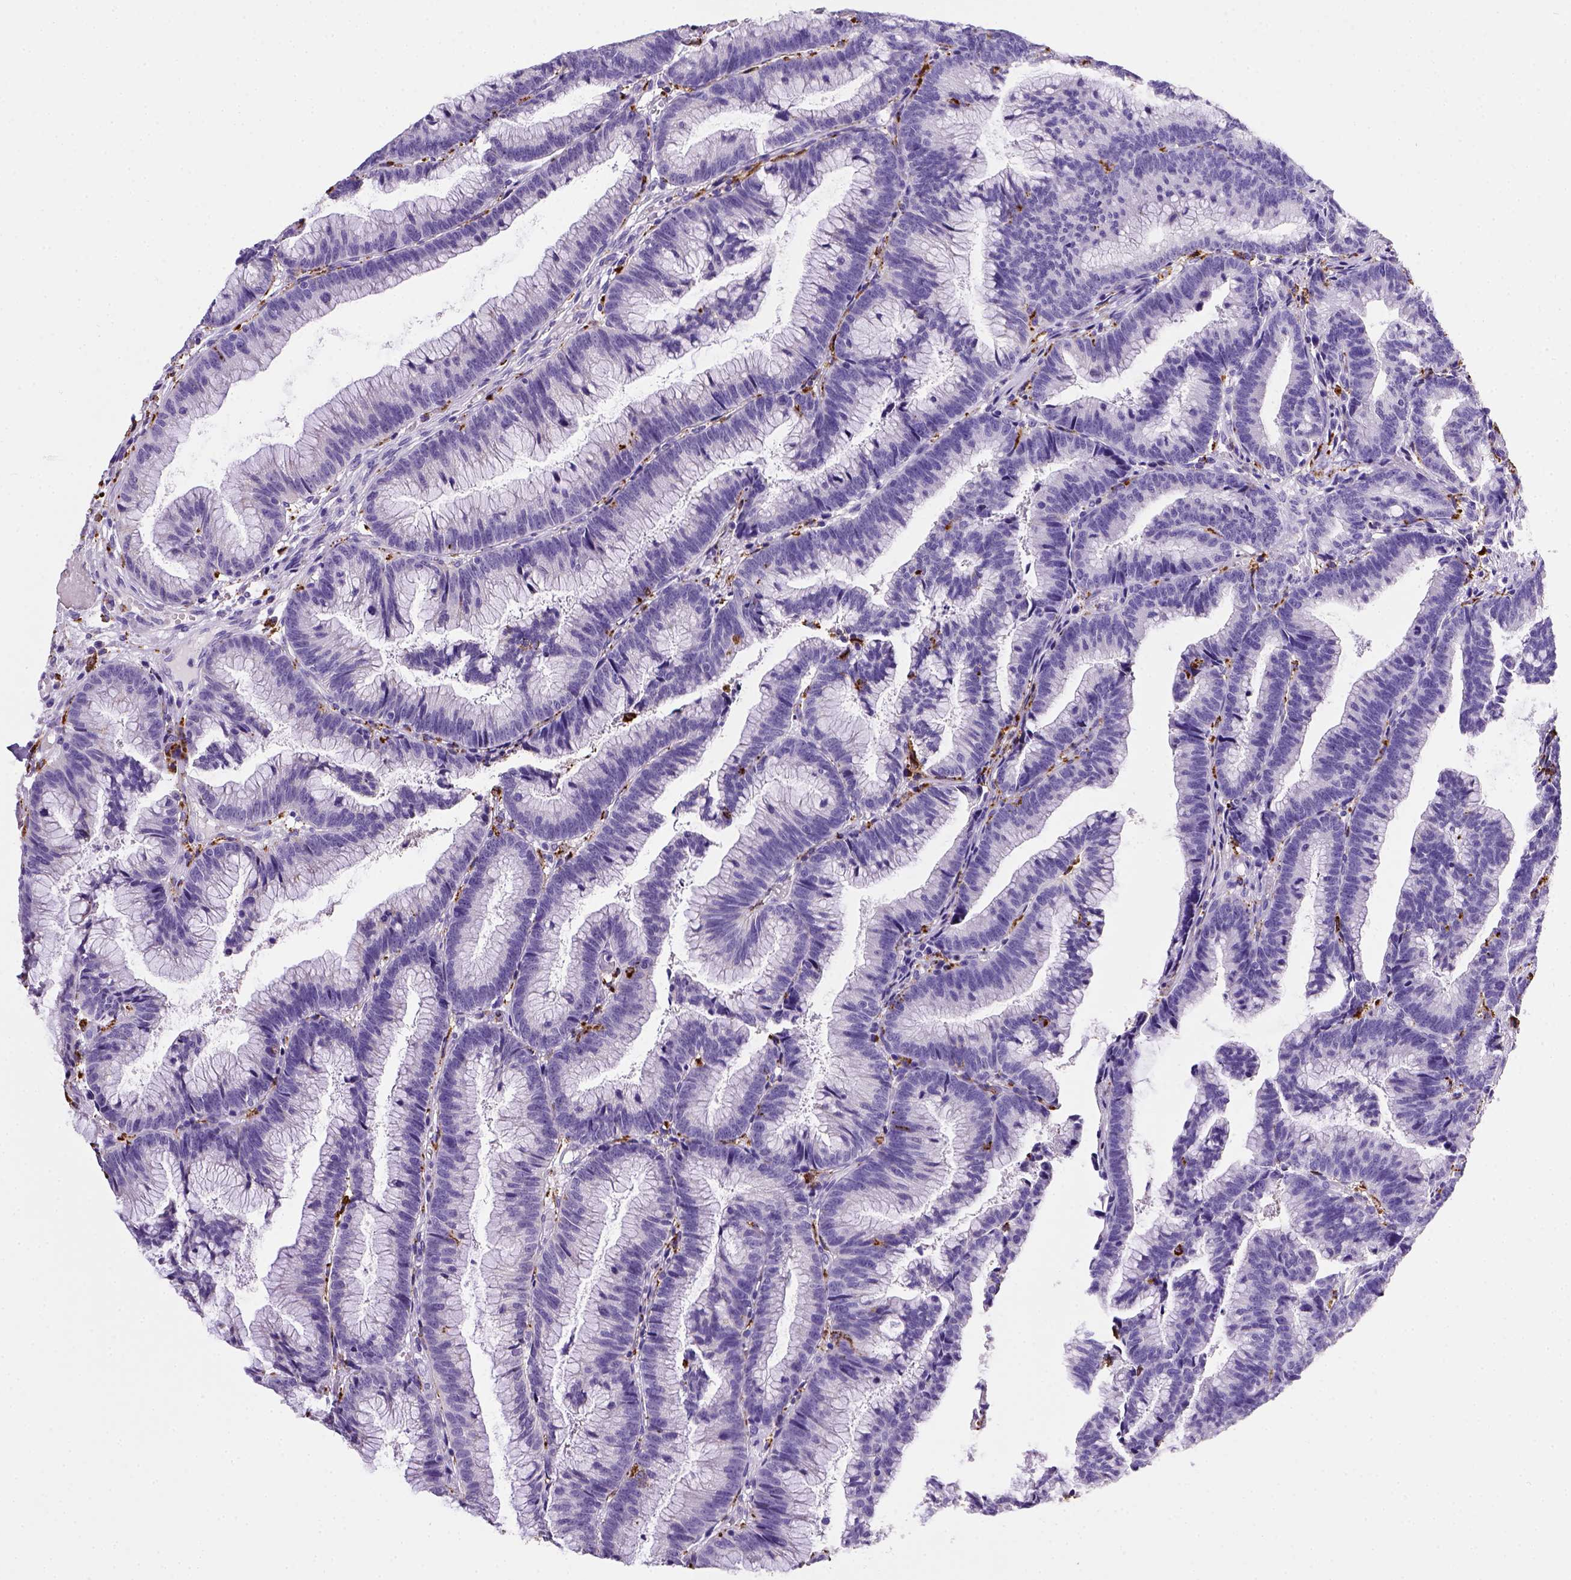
{"staining": {"intensity": "negative", "quantity": "none", "location": "none"}, "tissue": "colorectal cancer", "cell_type": "Tumor cells", "image_type": "cancer", "snomed": [{"axis": "morphology", "description": "Adenocarcinoma, NOS"}, {"axis": "topography", "description": "Colon"}], "caption": "Immunohistochemistry micrograph of colorectal adenocarcinoma stained for a protein (brown), which reveals no positivity in tumor cells.", "gene": "CD68", "patient": {"sex": "female", "age": 78}}